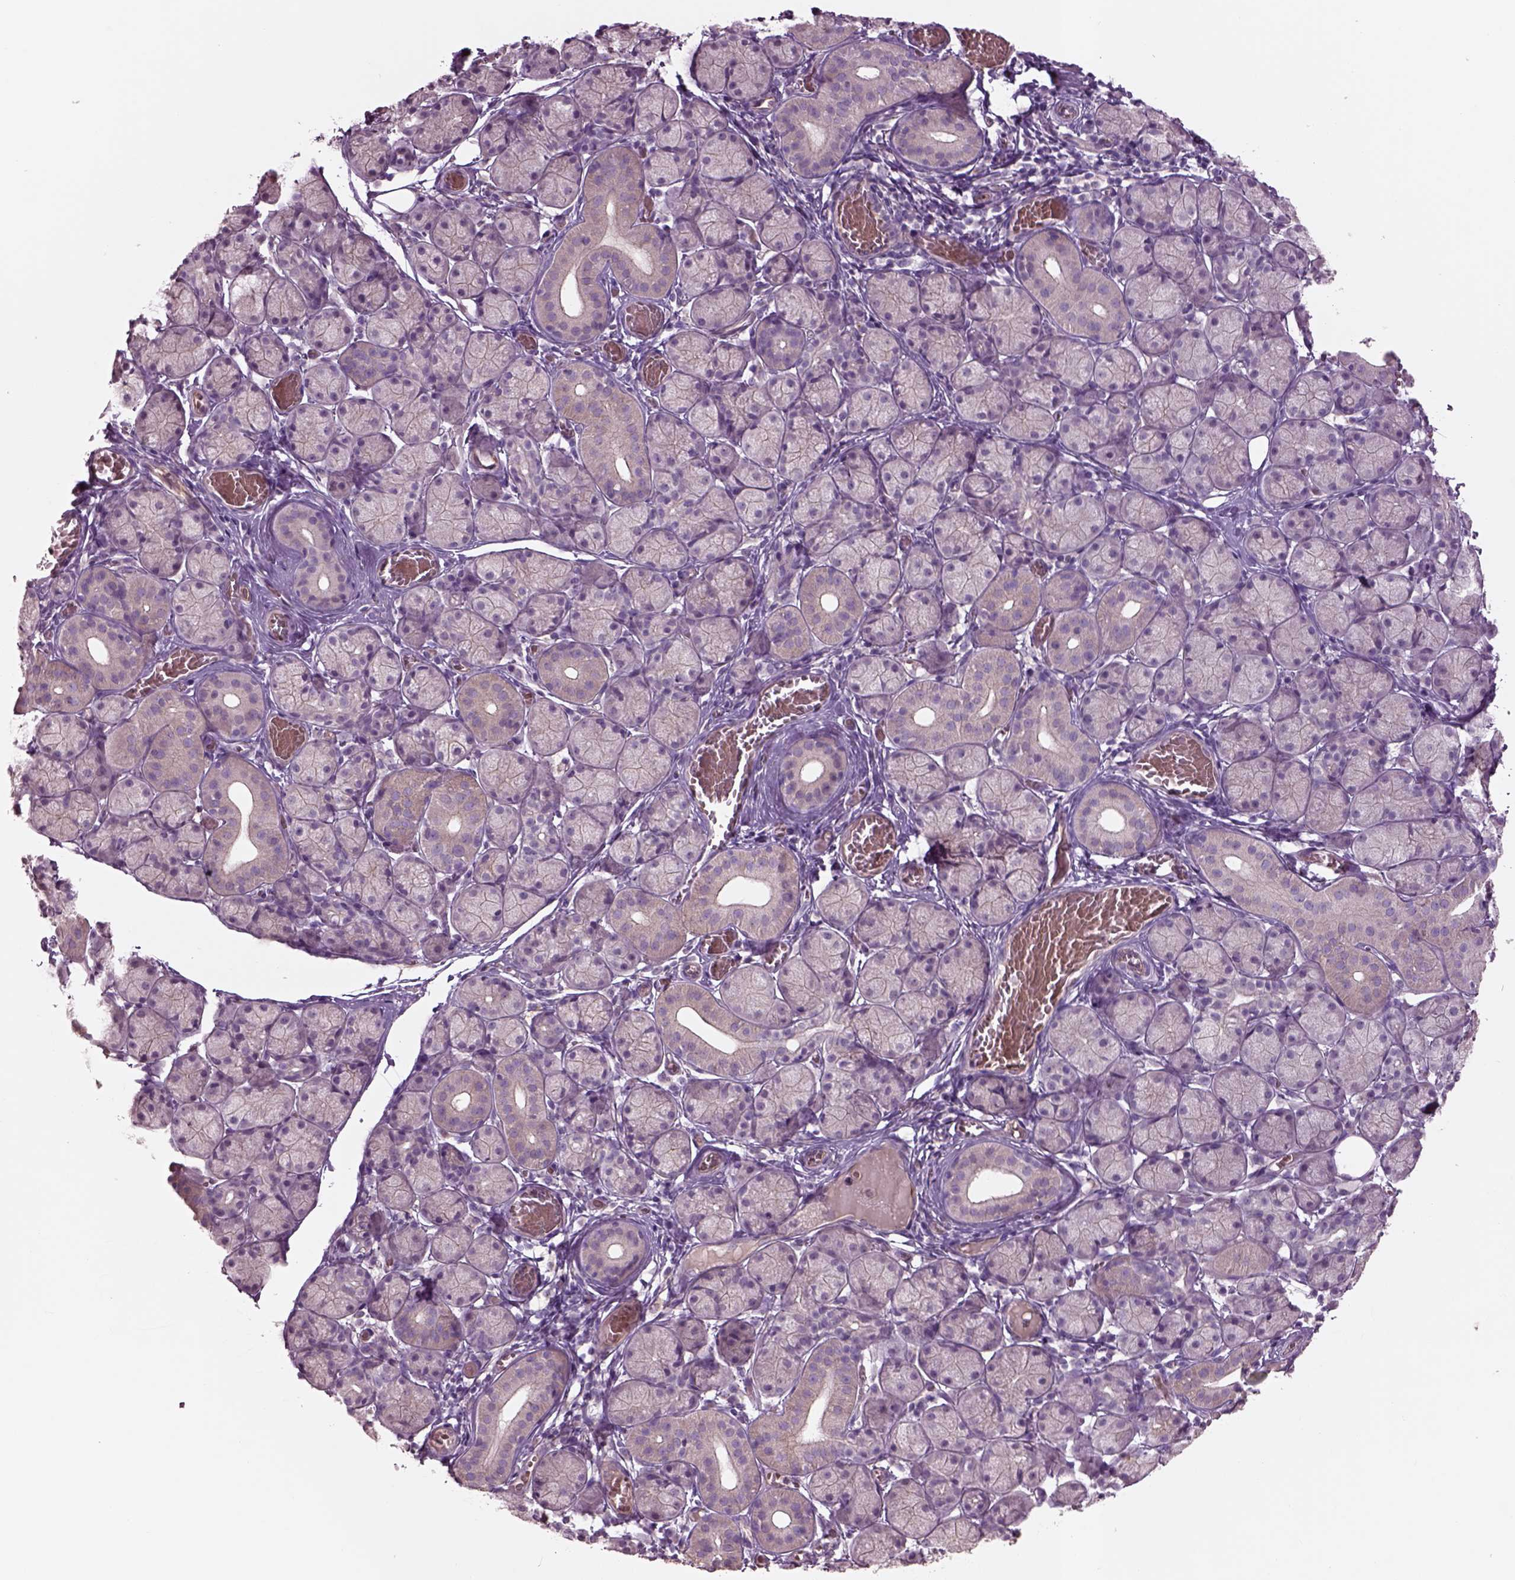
{"staining": {"intensity": "negative", "quantity": "none", "location": "none"}, "tissue": "salivary gland", "cell_type": "Glandular cells", "image_type": "normal", "snomed": [{"axis": "morphology", "description": "Normal tissue, NOS"}, {"axis": "topography", "description": "Salivary gland"}, {"axis": "topography", "description": "Peripheral nerve tissue"}], "caption": "A high-resolution photomicrograph shows immunohistochemistry staining of benign salivary gland, which demonstrates no significant expression in glandular cells. (DAB IHC visualized using brightfield microscopy, high magnification).", "gene": "DUOXA2", "patient": {"sex": "female", "age": 24}}